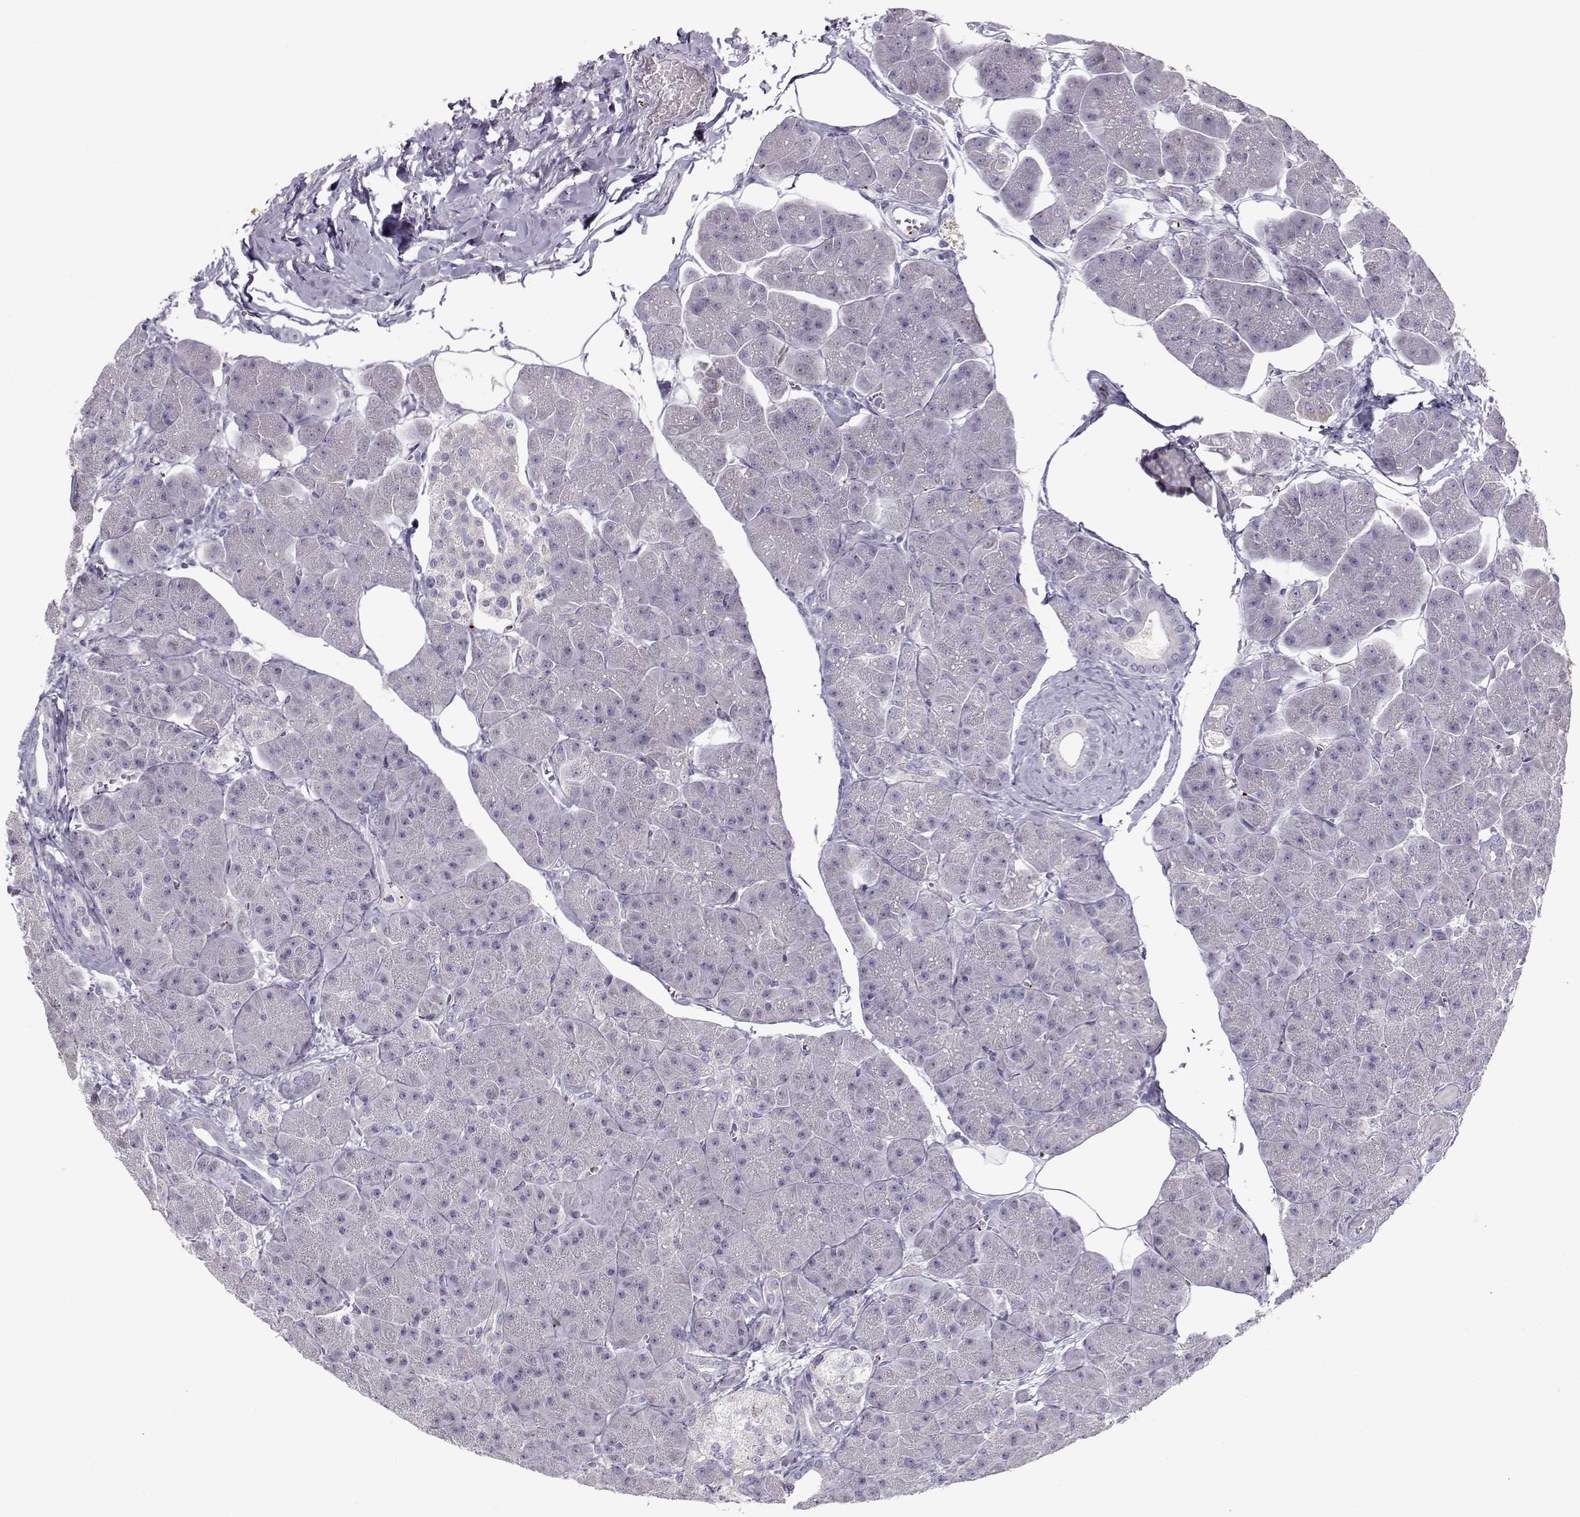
{"staining": {"intensity": "negative", "quantity": "none", "location": "none"}, "tissue": "pancreas", "cell_type": "Exocrine glandular cells", "image_type": "normal", "snomed": [{"axis": "morphology", "description": "Normal tissue, NOS"}, {"axis": "topography", "description": "Adipose tissue"}, {"axis": "topography", "description": "Pancreas"}, {"axis": "topography", "description": "Peripheral nerve tissue"}], "caption": "DAB immunohistochemical staining of benign human pancreas exhibits no significant staining in exocrine glandular cells. Nuclei are stained in blue.", "gene": "KLF17", "patient": {"sex": "female", "age": 58}}